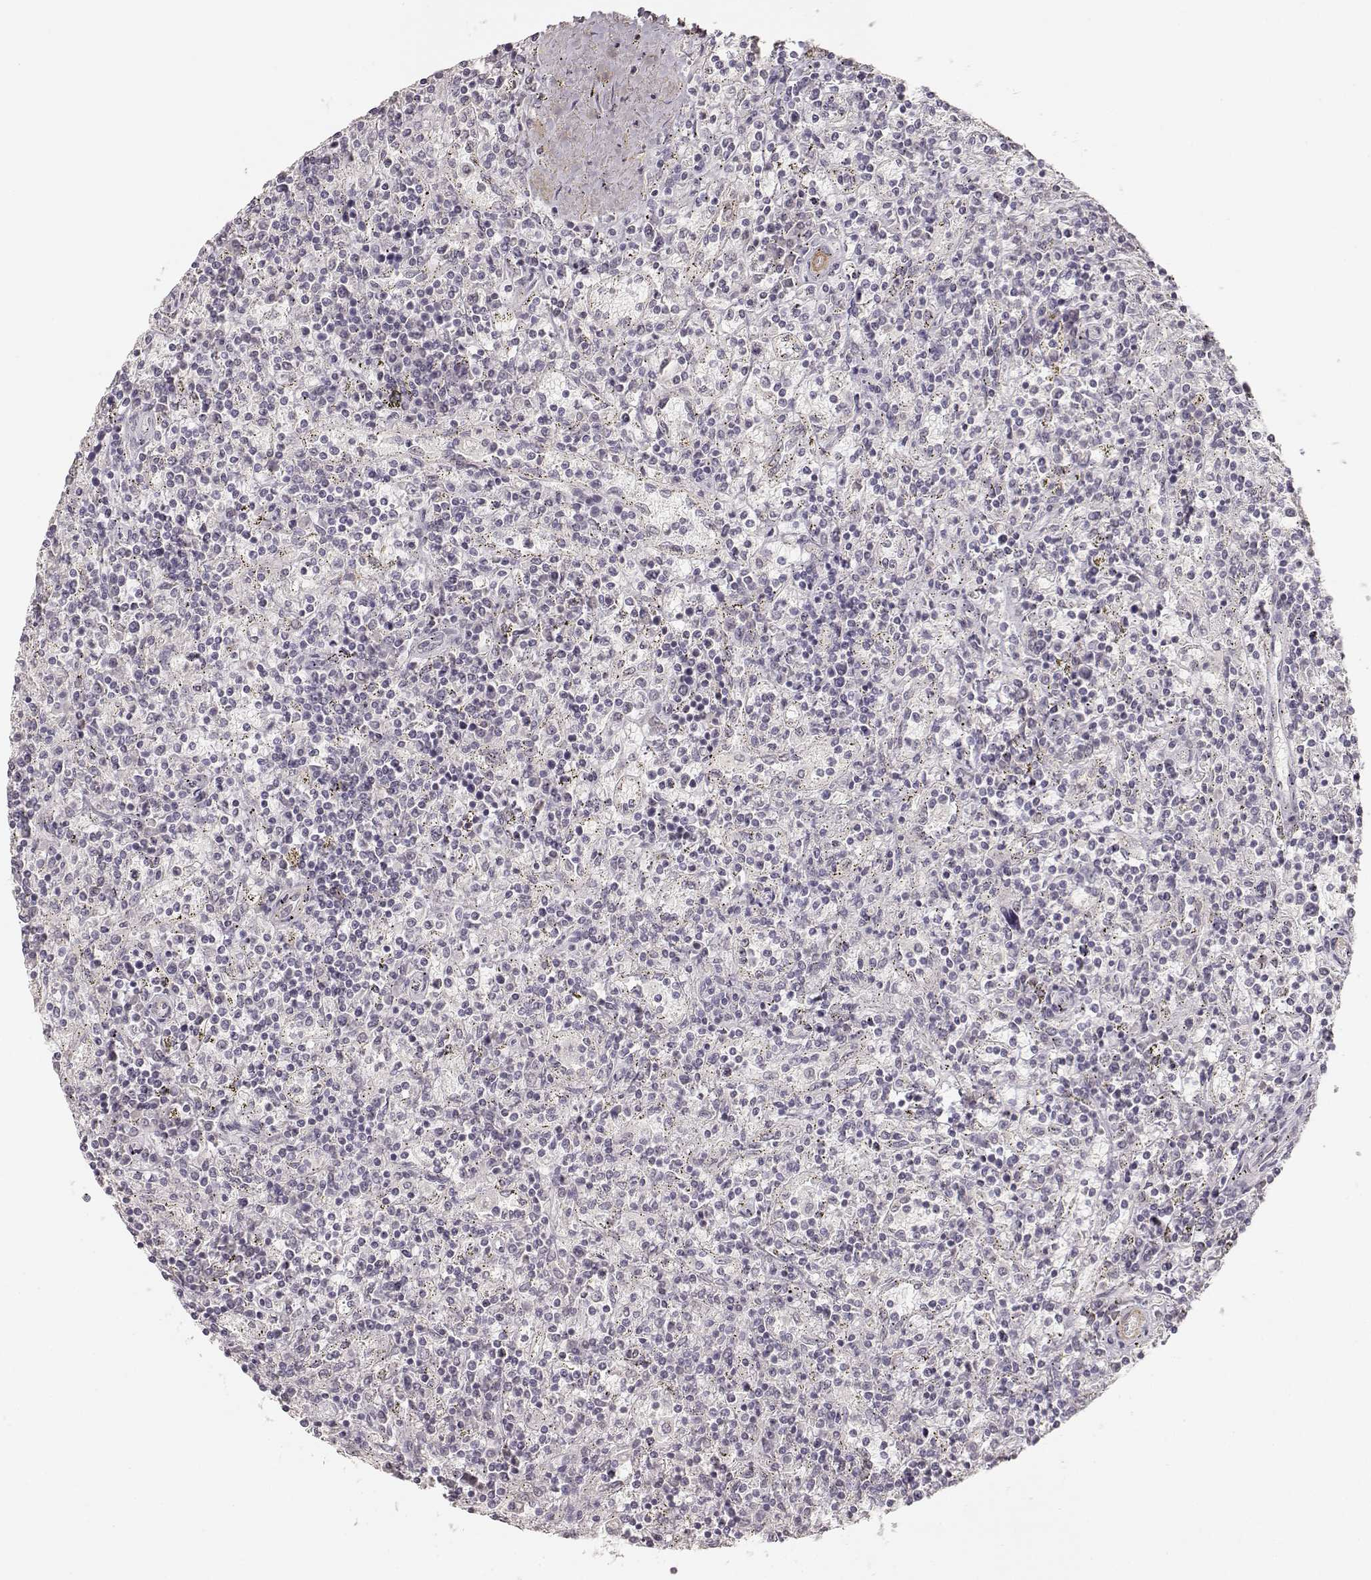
{"staining": {"intensity": "negative", "quantity": "none", "location": "none"}, "tissue": "lymphoma", "cell_type": "Tumor cells", "image_type": "cancer", "snomed": [{"axis": "morphology", "description": "Malignant lymphoma, non-Hodgkin's type, Low grade"}, {"axis": "topography", "description": "Spleen"}], "caption": "The micrograph demonstrates no significant staining in tumor cells of lymphoma.", "gene": "LAMA4", "patient": {"sex": "male", "age": 62}}